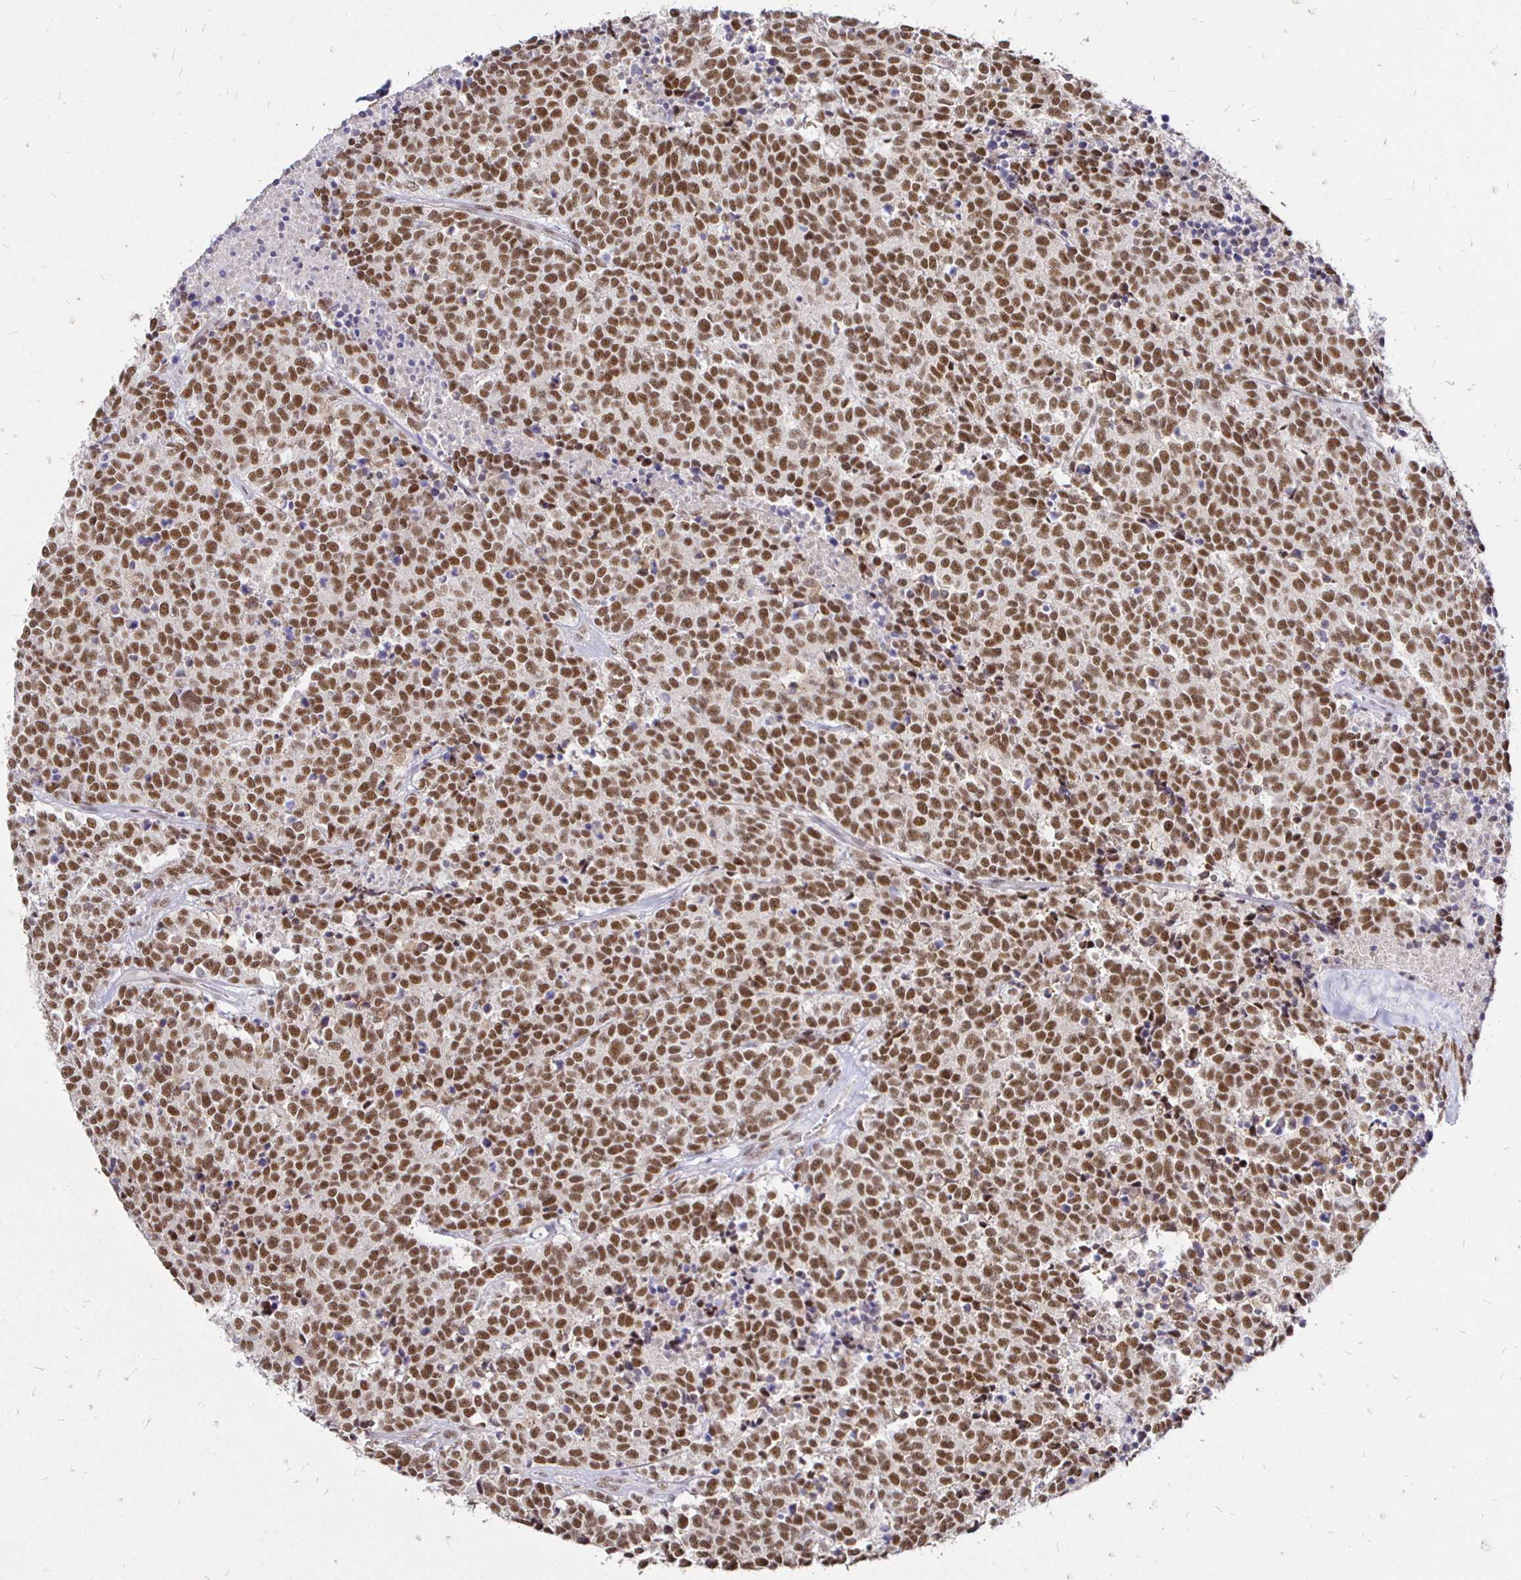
{"staining": {"intensity": "strong", "quantity": ">75%", "location": "nuclear"}, "tissue": "carcinoid", "cell_type": "Tumor cells", "image_type": "cancer", "snomed": [{"axis": "morphology", "description": "Carcinoid, malignant, NOS"}, {"axis": "topography", "description": "Skin"}], "caption": "Protein positivity by immunohistochemistry demonstrates strong nuclear staining in approximately >75% of tumor cells in malignant carcinoid. (brown staining indicates protein expression, while blue staining denotes nuclei).", "gene": "SIN3A", "patient": {"sex": "female", "age": 79}}